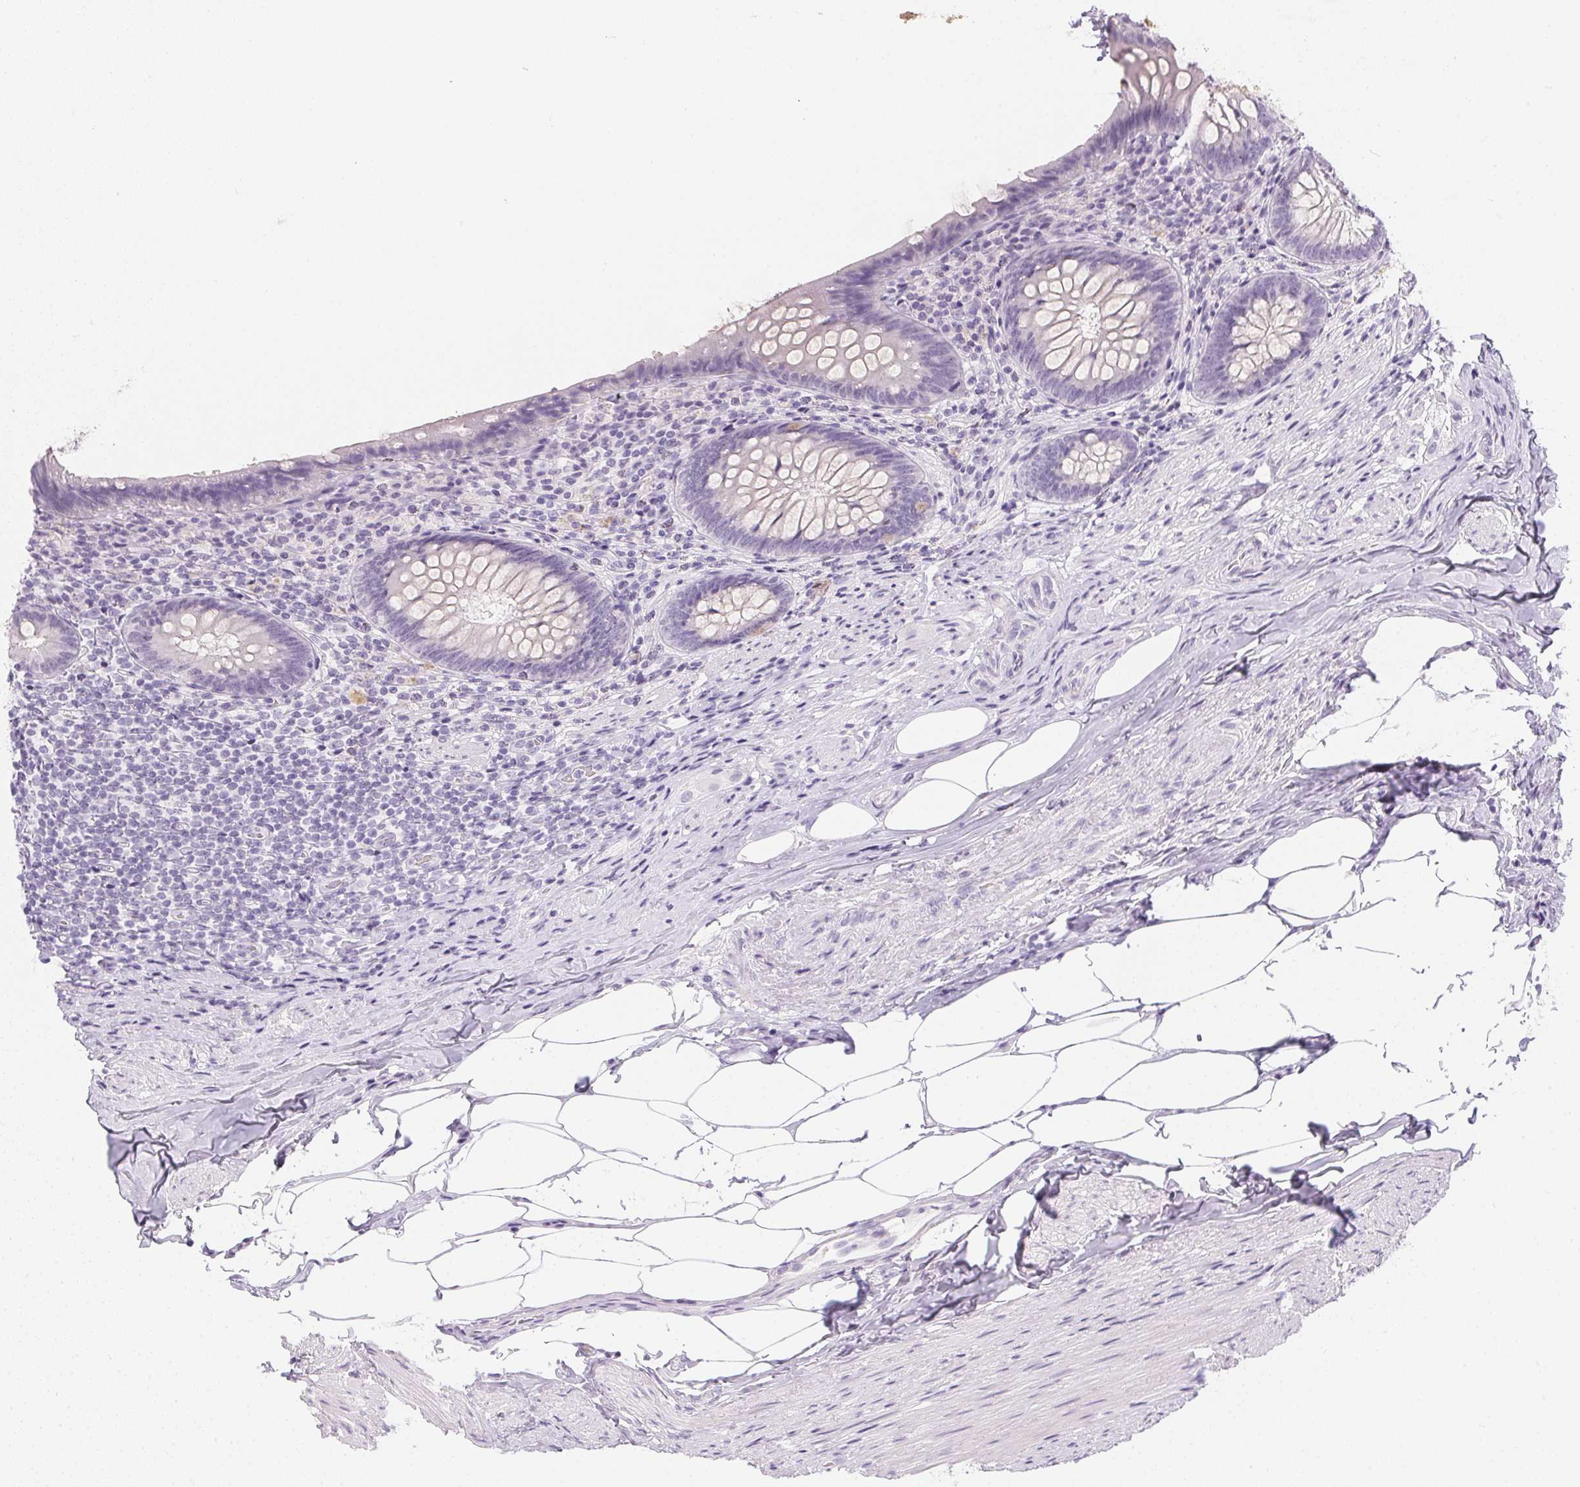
{"staining": {"intensity": "negative", "quantity": "none", "location": "none"}, "tissue": "appendix", "cell_type": "Glandular cells", "image_type": "normal", "snomed": [{"axis": "morphology", "description": "Normal tissue, NOS"}, {"axis": "topography", "description": "Appendix"}], "caption": "Human appendix stained for a protein using IHC displays no staining in glandular cells.", "gene": "PPY", "patient": {"sex": "male", "age": 47}}